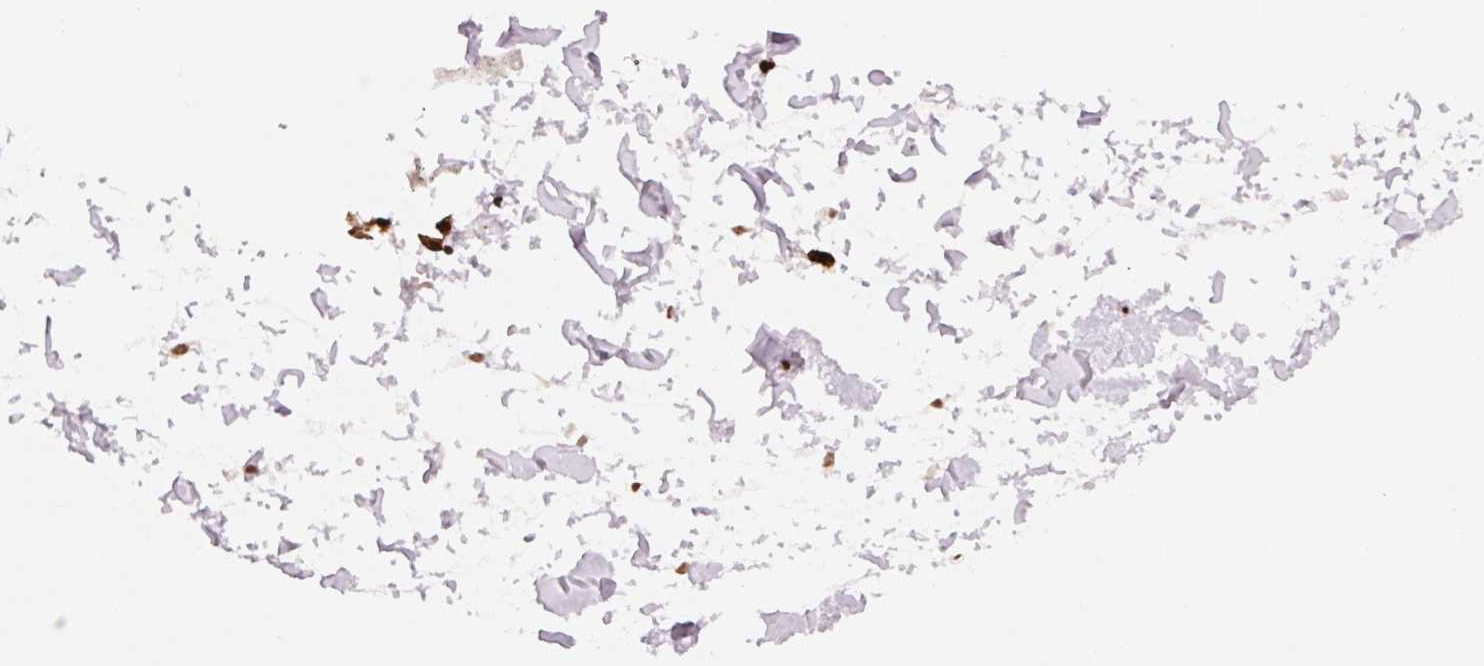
{"staining": {"intensity": "strong", "quantity": "25%-75%", "location": "nuclear"}, "tissue": "adipose tissue", "cell_type": "Adipocytes", "image_type": "normal", "snomed": [{"axis": "morphology", "description": "Normal tissue, NOS"}, {"axis": "topography", "description": "Epididymis, spermatic cord, NOS"}, {"axis": "topography", "description": "Epididymis"}, {"axis": "topography", "description": "Peripheral nerve tissue"}], "caption": "IHC image of unremarkable adipose tissue: human adipose tissue stained using IHC shows high levels of strong protein expression localized specifically in the nuclear of adipocytes, appearing as a nuclear brown color.", "gene": "NXF1", "patient": {"sex": "male", "age": 29}}